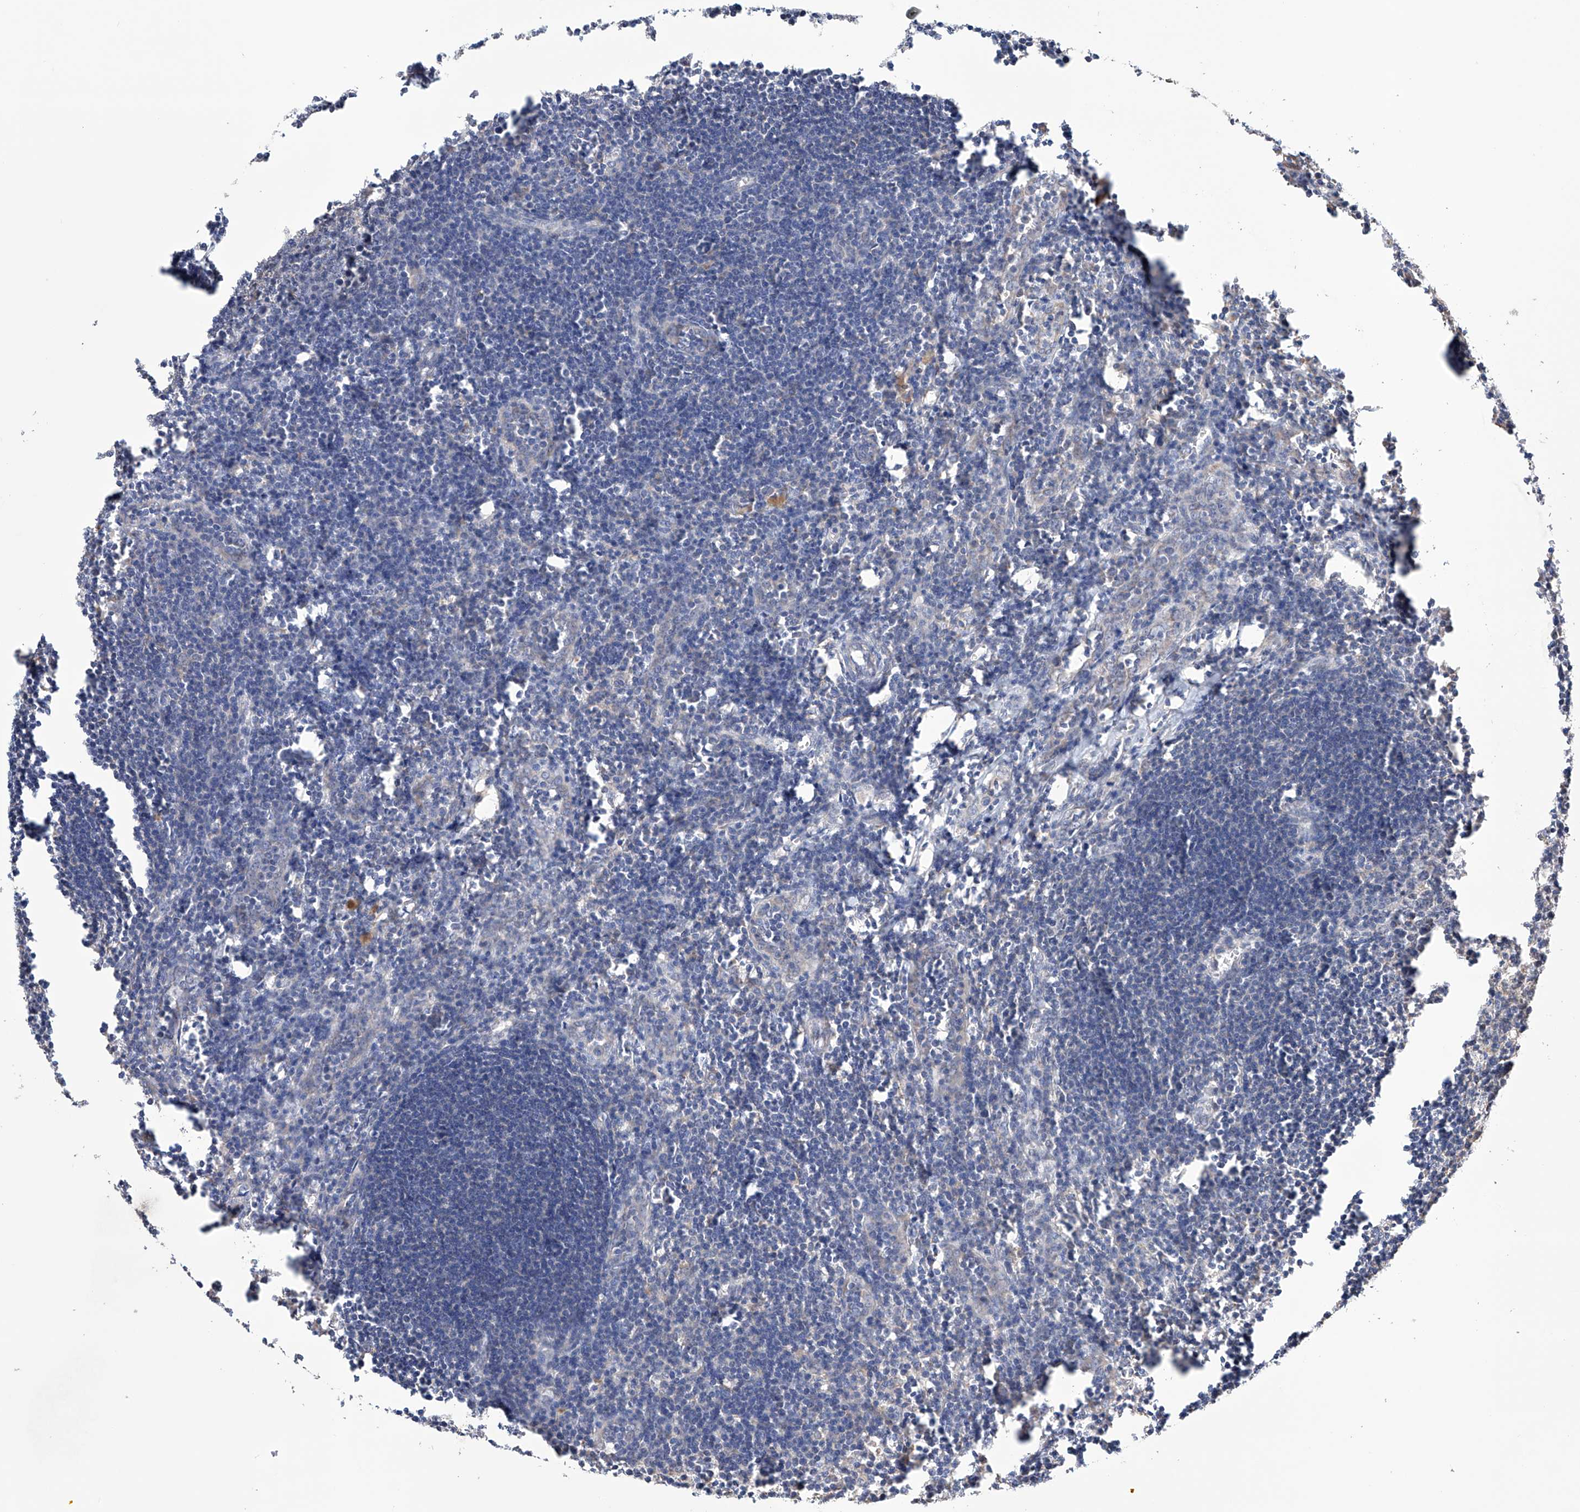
{"staining": {"intensity": "negative", "quantity": "none", "location": "none"}, "tissue": "lymph node", "cell_type": "Germinal center cells", "image_type": "normal", "snomed": [{"axis": "morphology", "description": "Normal tissue, NOS"}, {"axis": "morphology", "description": "Malignant melanoma, Metastatic site"}, {"axis": "topography", "description": "Lymph node"}], "caption": "Lymph node stained for a protein using immunohistochemistry (IHC) shows no positivity germinal center cells.", "gene": "AFG1L", "patient": {"sex": "male", "age": 41}}